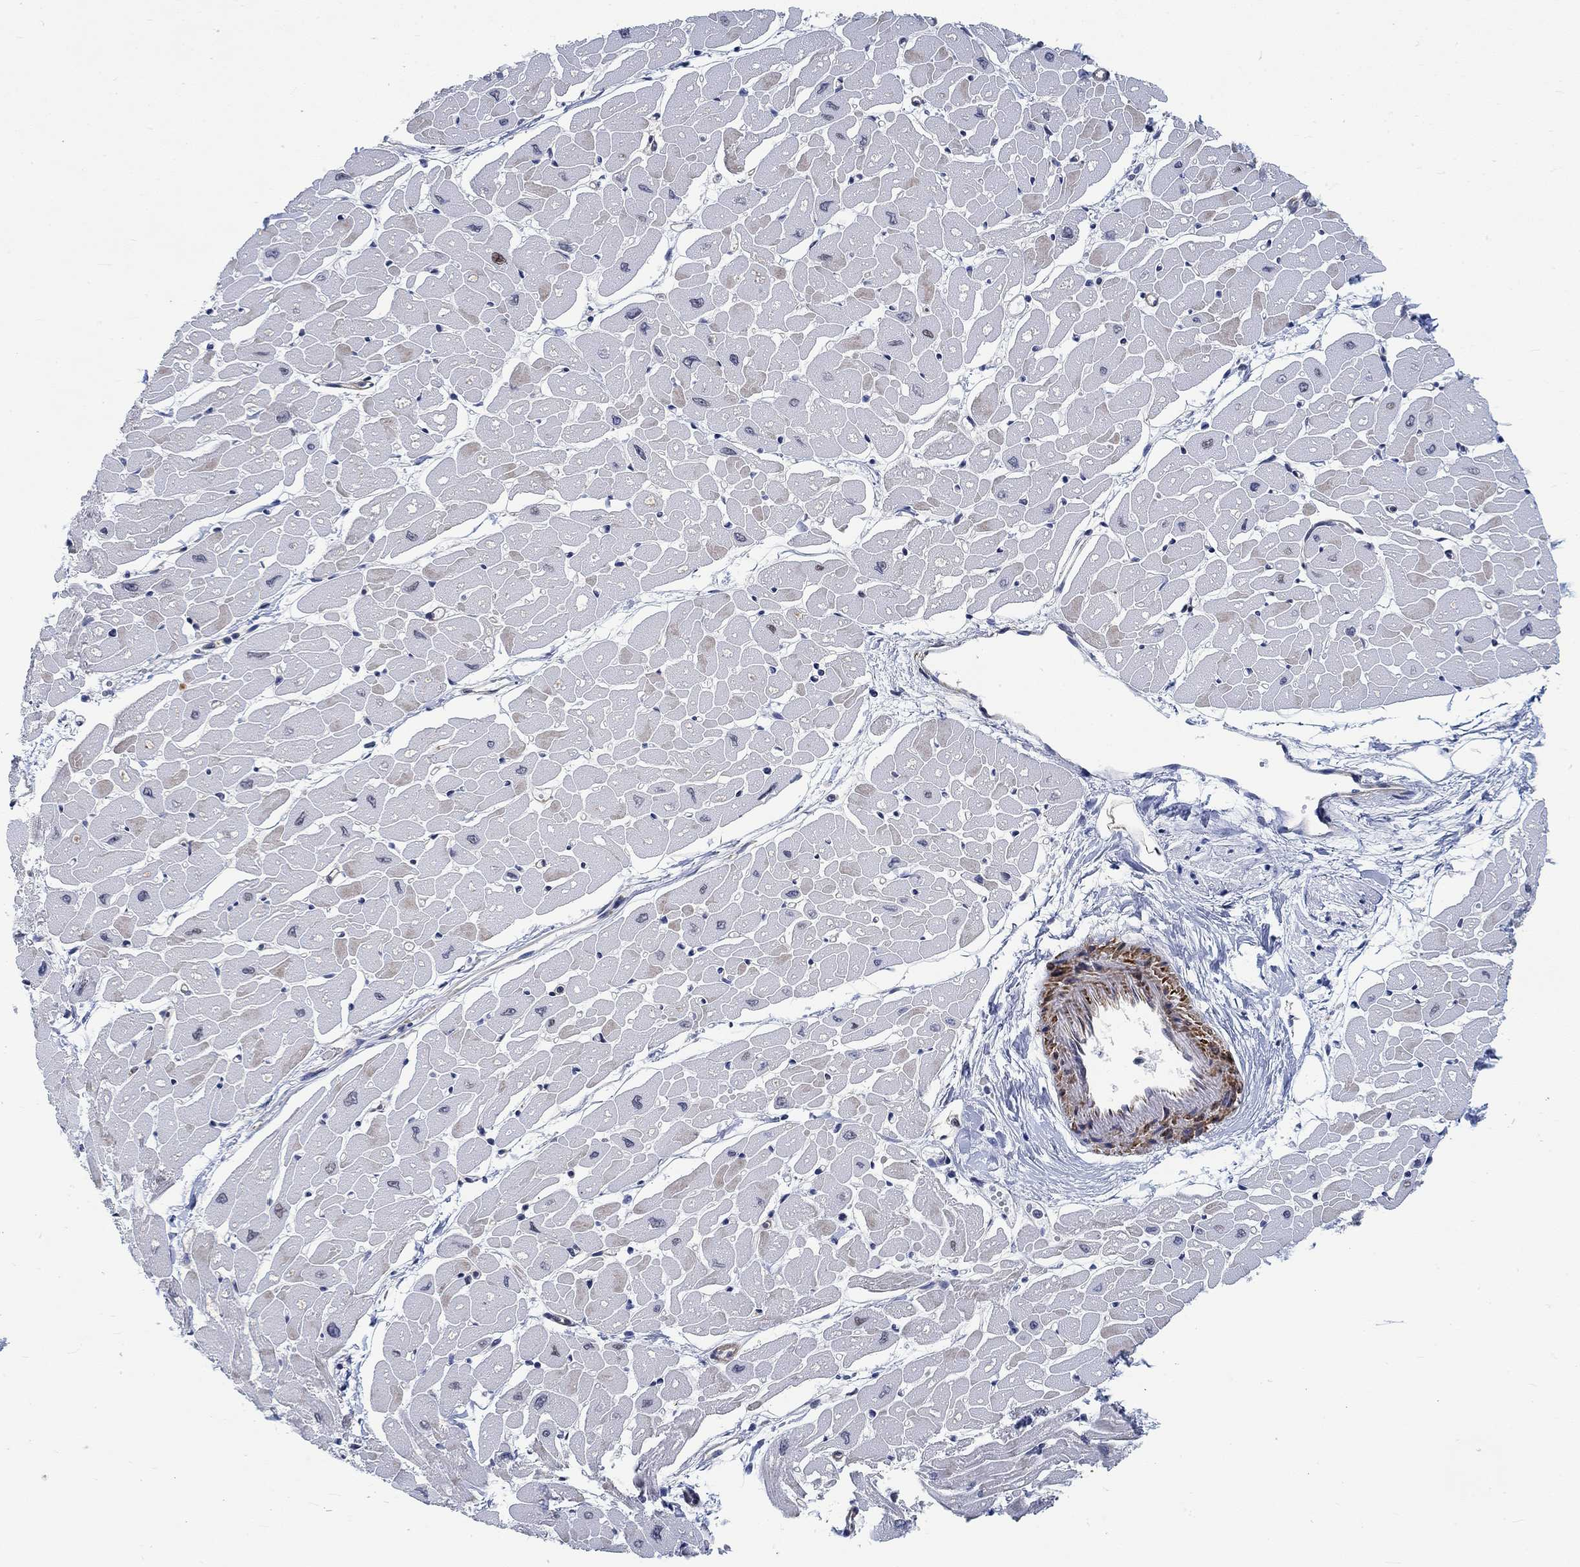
{"staining": {"intensity": "negative", "quantity": "none", "location": "none"}, "tissue": "heart muscle", "cell_type": "Cardiomyocytes", "image_type": "normal", "snomed": [{"axis": "morphology", "description": "Normal tissue, NOS"}, {"axis": "topography", "description": "Heart"}], "caption": "Immunohistochemistry photomicrograph of benign heart muscle stained for a protein (brown), which demonstrates no staining in cardiomyocytes.", "gene": "KCNH8", "patient": {"sex": "male", "age": 57}}